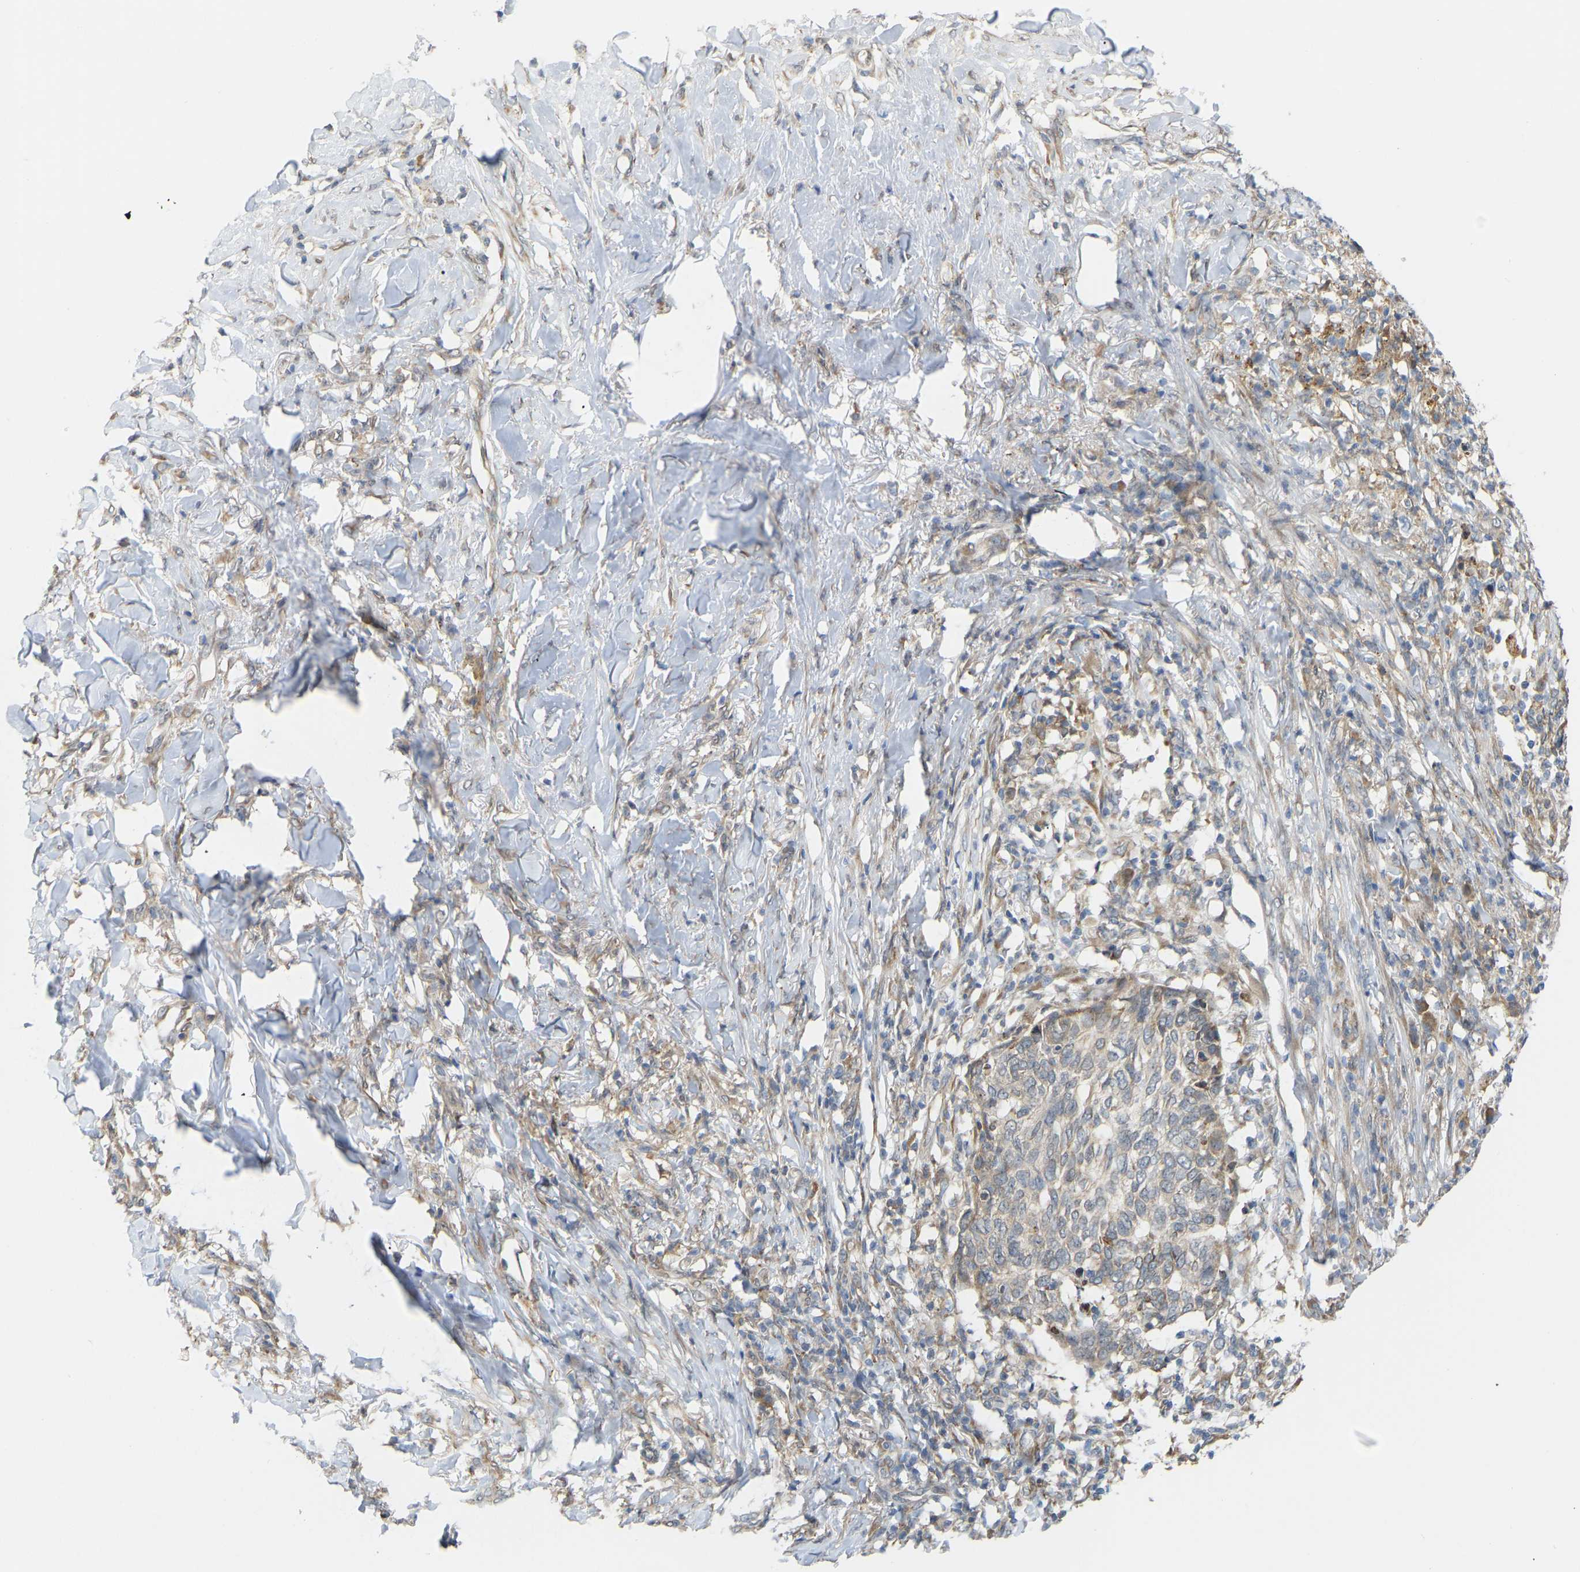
{"staining": {"intensity": "weak", "quantity": ">75%", "location": "cytoplasmic/membranous"}, "tissue": "skin cancer", "cell_type": "Tumor cells", "image_type": "cancer", "snomed": [{"axis": "morphology", "description": "Basal cell carcinoma"}, {"axis": "topography", "description": "Skin"}], "caption": "A low amount of weak cytoplasmic/membranous expression is seen in about >75% of tumor cells in basal cell carcinoma (skin) tissue.", "gene": "BEND3", "patient": {"sex": "male", "age": 85}}